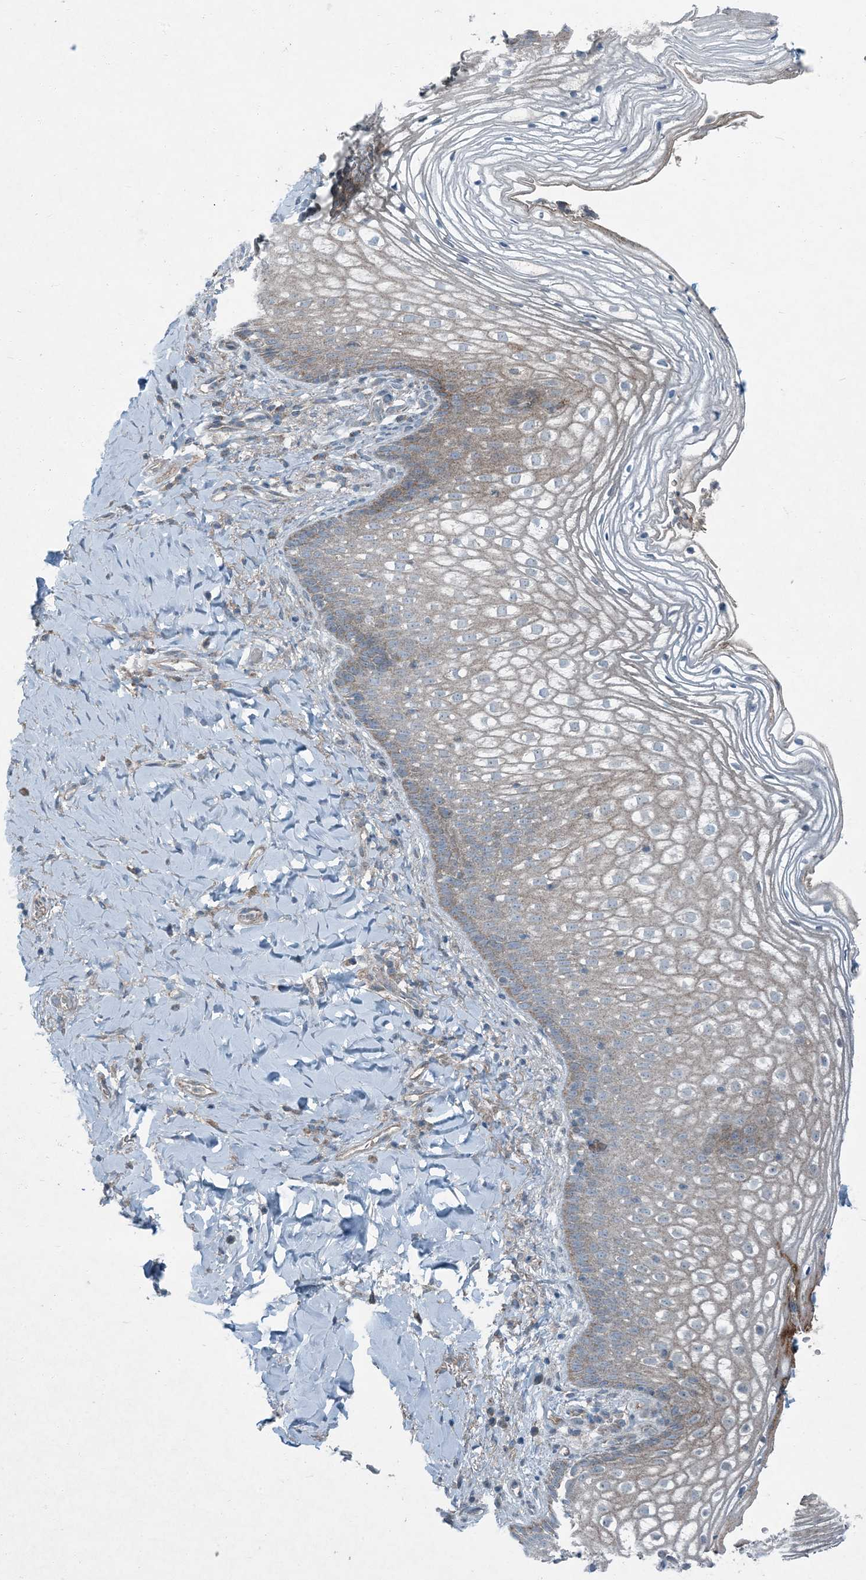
{"staining": {"intensity": "weak", "quantity": "25%-75%", "location": "cytoplasmic/membranous"}, "tissue": "vagina", "cell_type": "Squamous epithelial cells", "image_type": "normal", "snomed": [{"axis": "morphology", "description": "Normal tissue, NOS"}, {"axis": "topography", "description": "Vagina"}], "caption": "Protein staining displays weak cytoplasmic/membranous staining in approximately 25%-75% of squamous epithelial cells in normal vagina.", "gene": "APOM", "patient": {"sex": "female", "age": 60}}